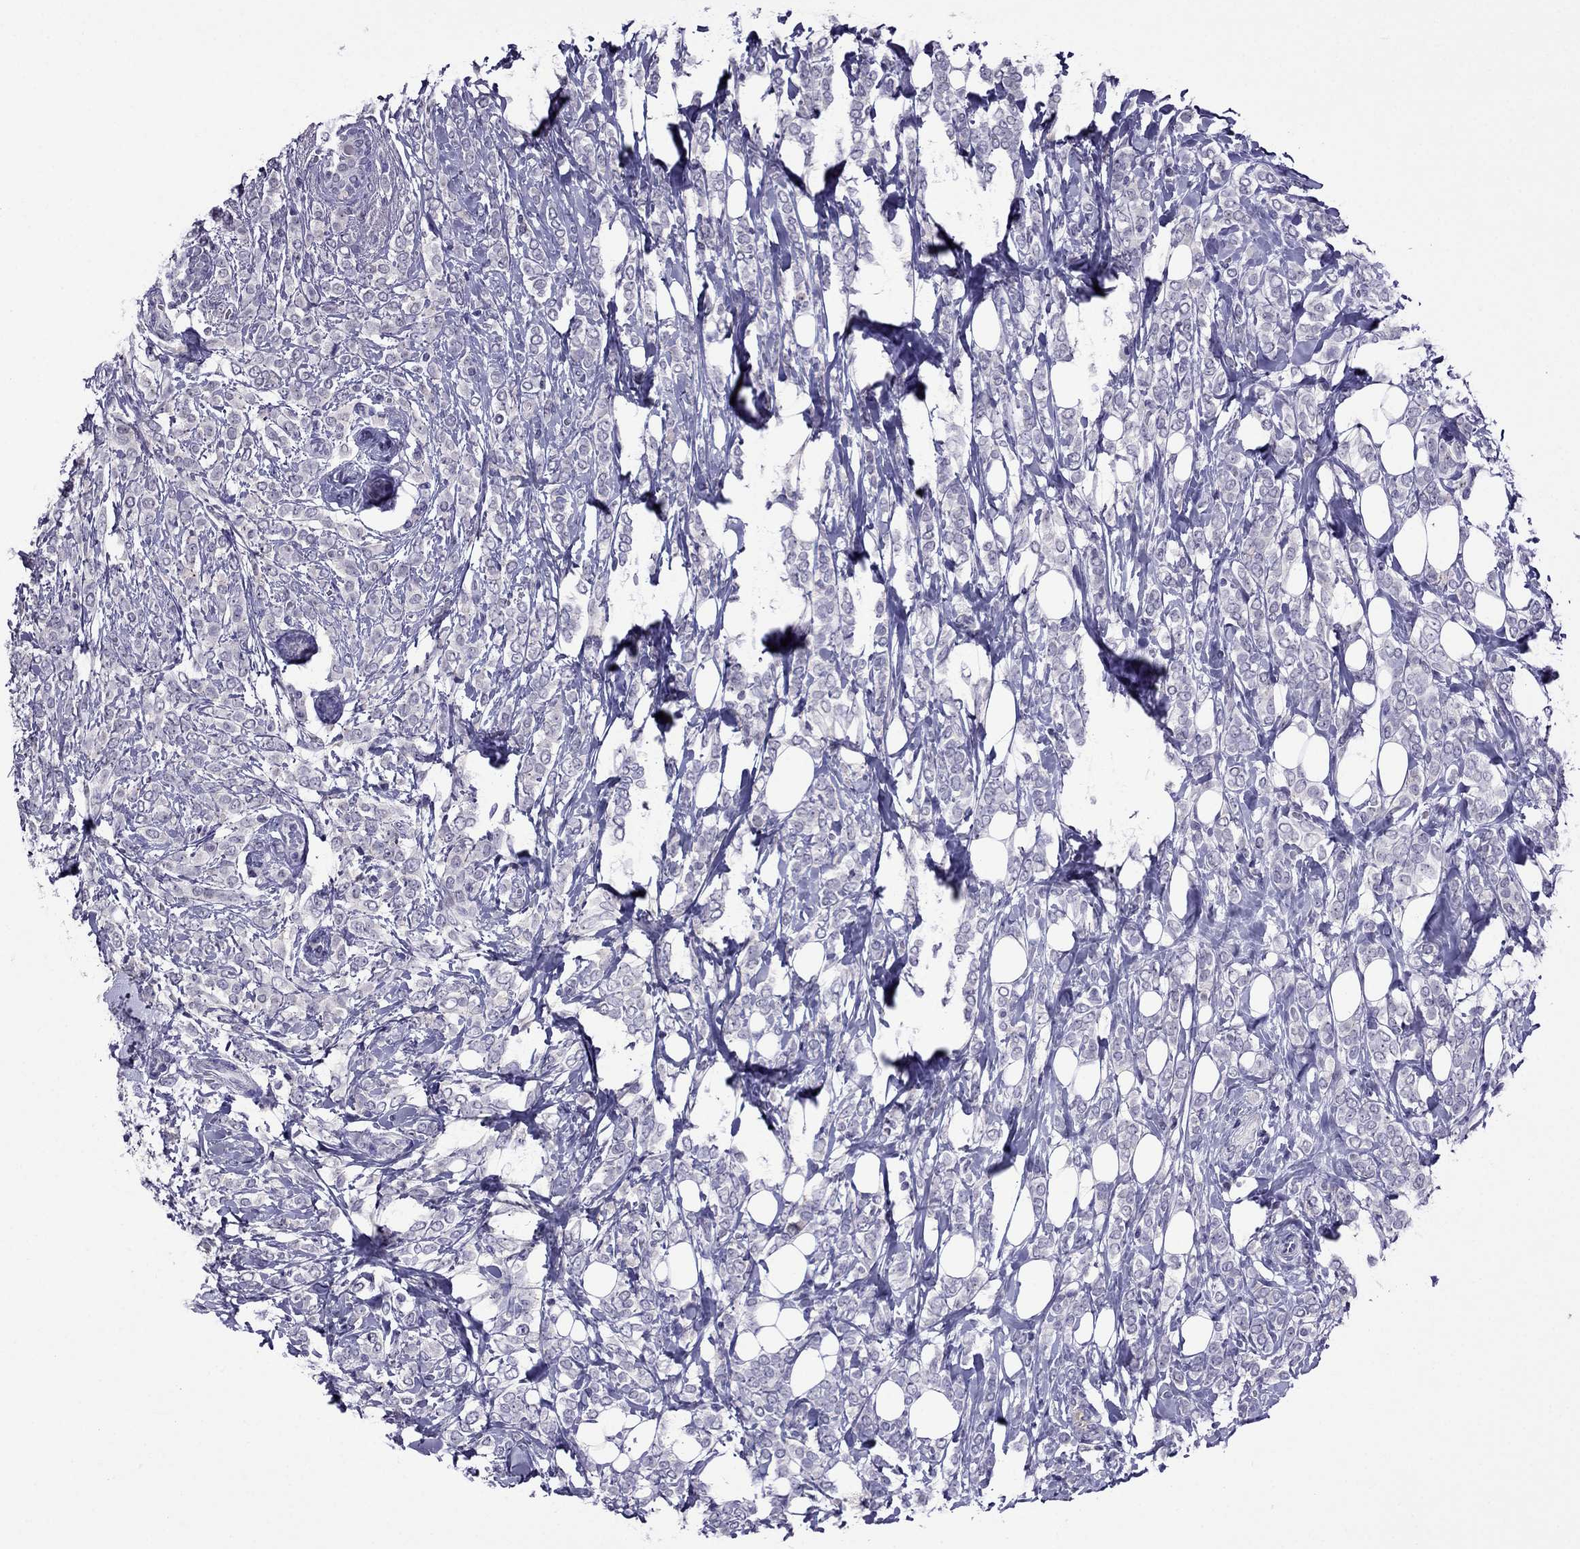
{"staining": {"intensity": "negative", "quantity": "none", "location": "none"}, "tissue": "breast cancer", "cell_type": "Tumor cells", "image_type": "cancer", "snomed": [{"axis": "morphology", "description": "Lobular carcinoma"}, {"axis": "topography", "description": "Breast"}], "caption": "An immunohistochemistry histopathology image of lobular carcinoma (breast) is shown. There is no staining in tumor cells of lobular carcinoma (breast).", "gene": "SPTBN4", "patient": {"sex": "female", "age": 49}}